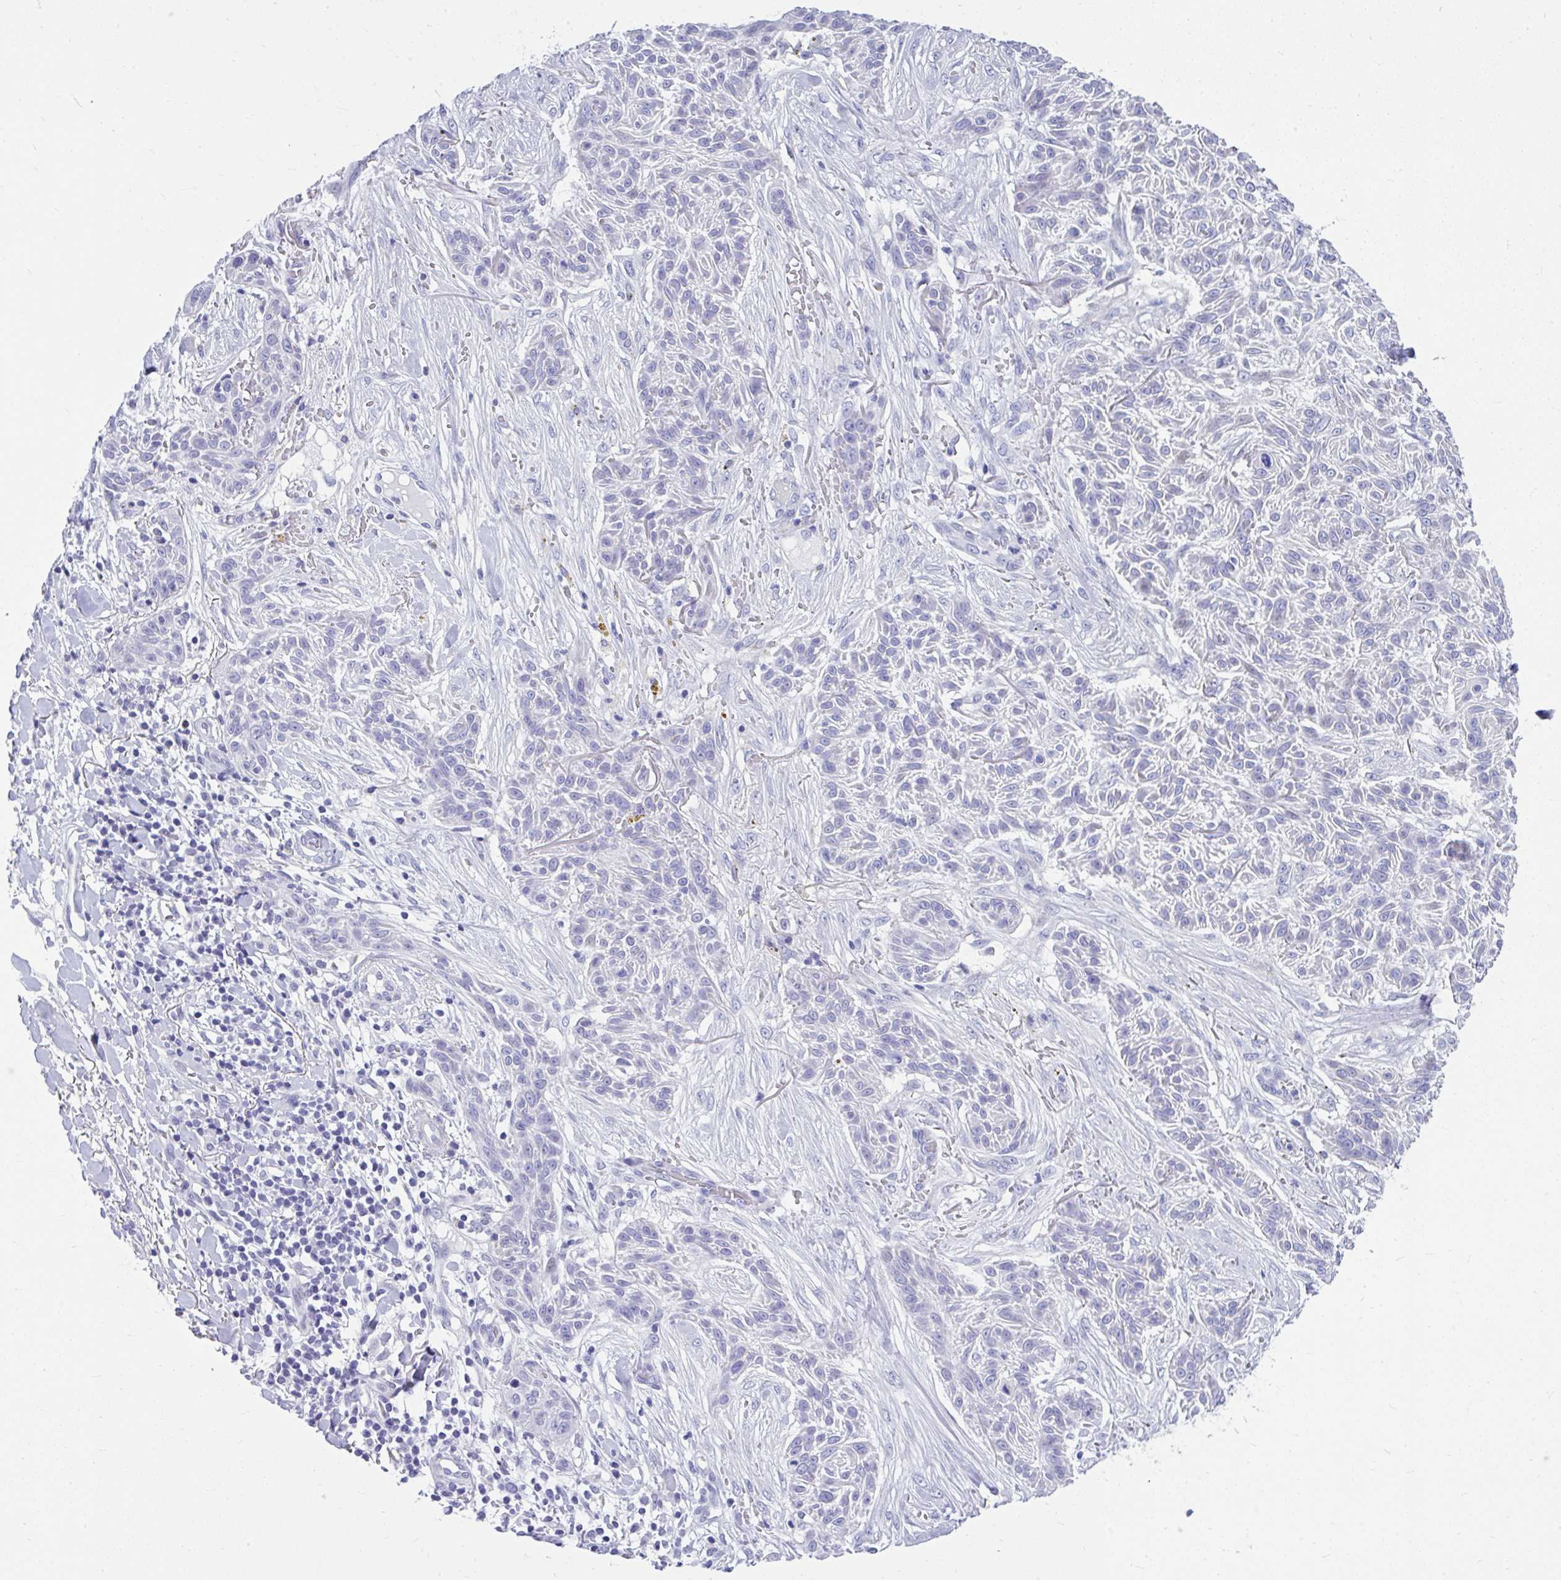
{"staining": {"intensity": "negative", "quantity": "none", "location": "none"}, "tissue": "skin cancer", "cell_type": "Tumor cells", "image_type": "cancer", "snomed": [{"axis": "morphology", "description": "Squamous cell carcinoma, NOS"}, {"axis": "topography", "description": "Skin"}], "caption": "This is a micrograph of IHC staining of squamous cell carcinoma (skin), which shows no staining in tumor cells. (Brightfield microscopy of DAB IHC at high magnification).", "gene": "ISL1", "patient": {"sex": "male", "age": 86}}